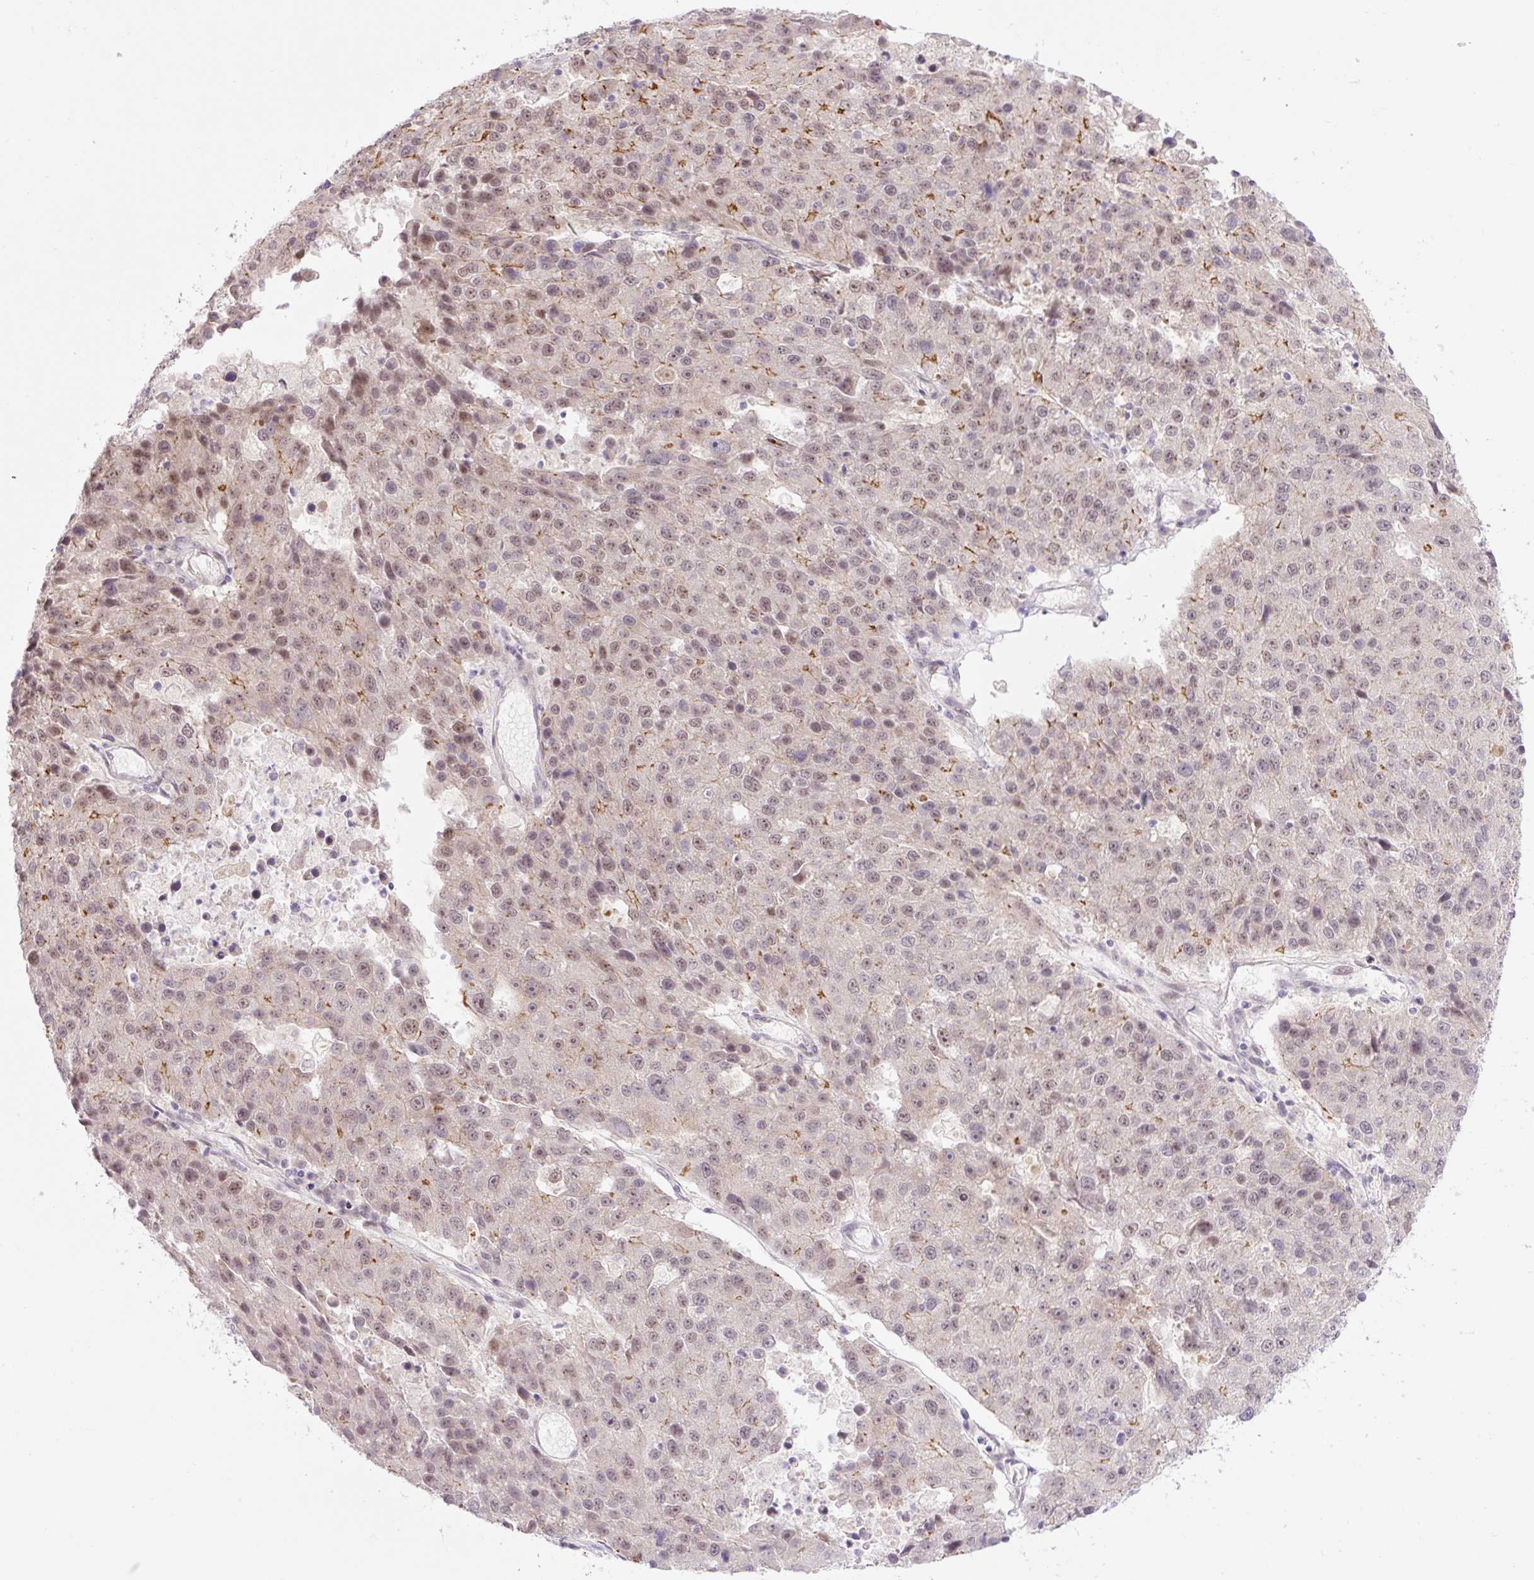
{"staining": {"intensity": "moderate", "quantity": "25%-75%", "location": "cytoplasmic/membranous,nuclear"}, "tissue": "stomach cancer", "cell_type": "Tumor cells", "image_type": "cancer", "snomed": [{"axis": "morphology", "description": "Adenocarcinoma, NOS"}, {"axis": "topography", "description": "Stomach"}], "caption": "Tumor cells show medium levels of moderate cytoplasmic/membranous and nuclear staining in approximately 25%-75% of cells in human stomach adenocarcinoma. Nuclei are stained in blue.", "gene": "ICE1", "patient": {"sex": "male", "age": 71}}